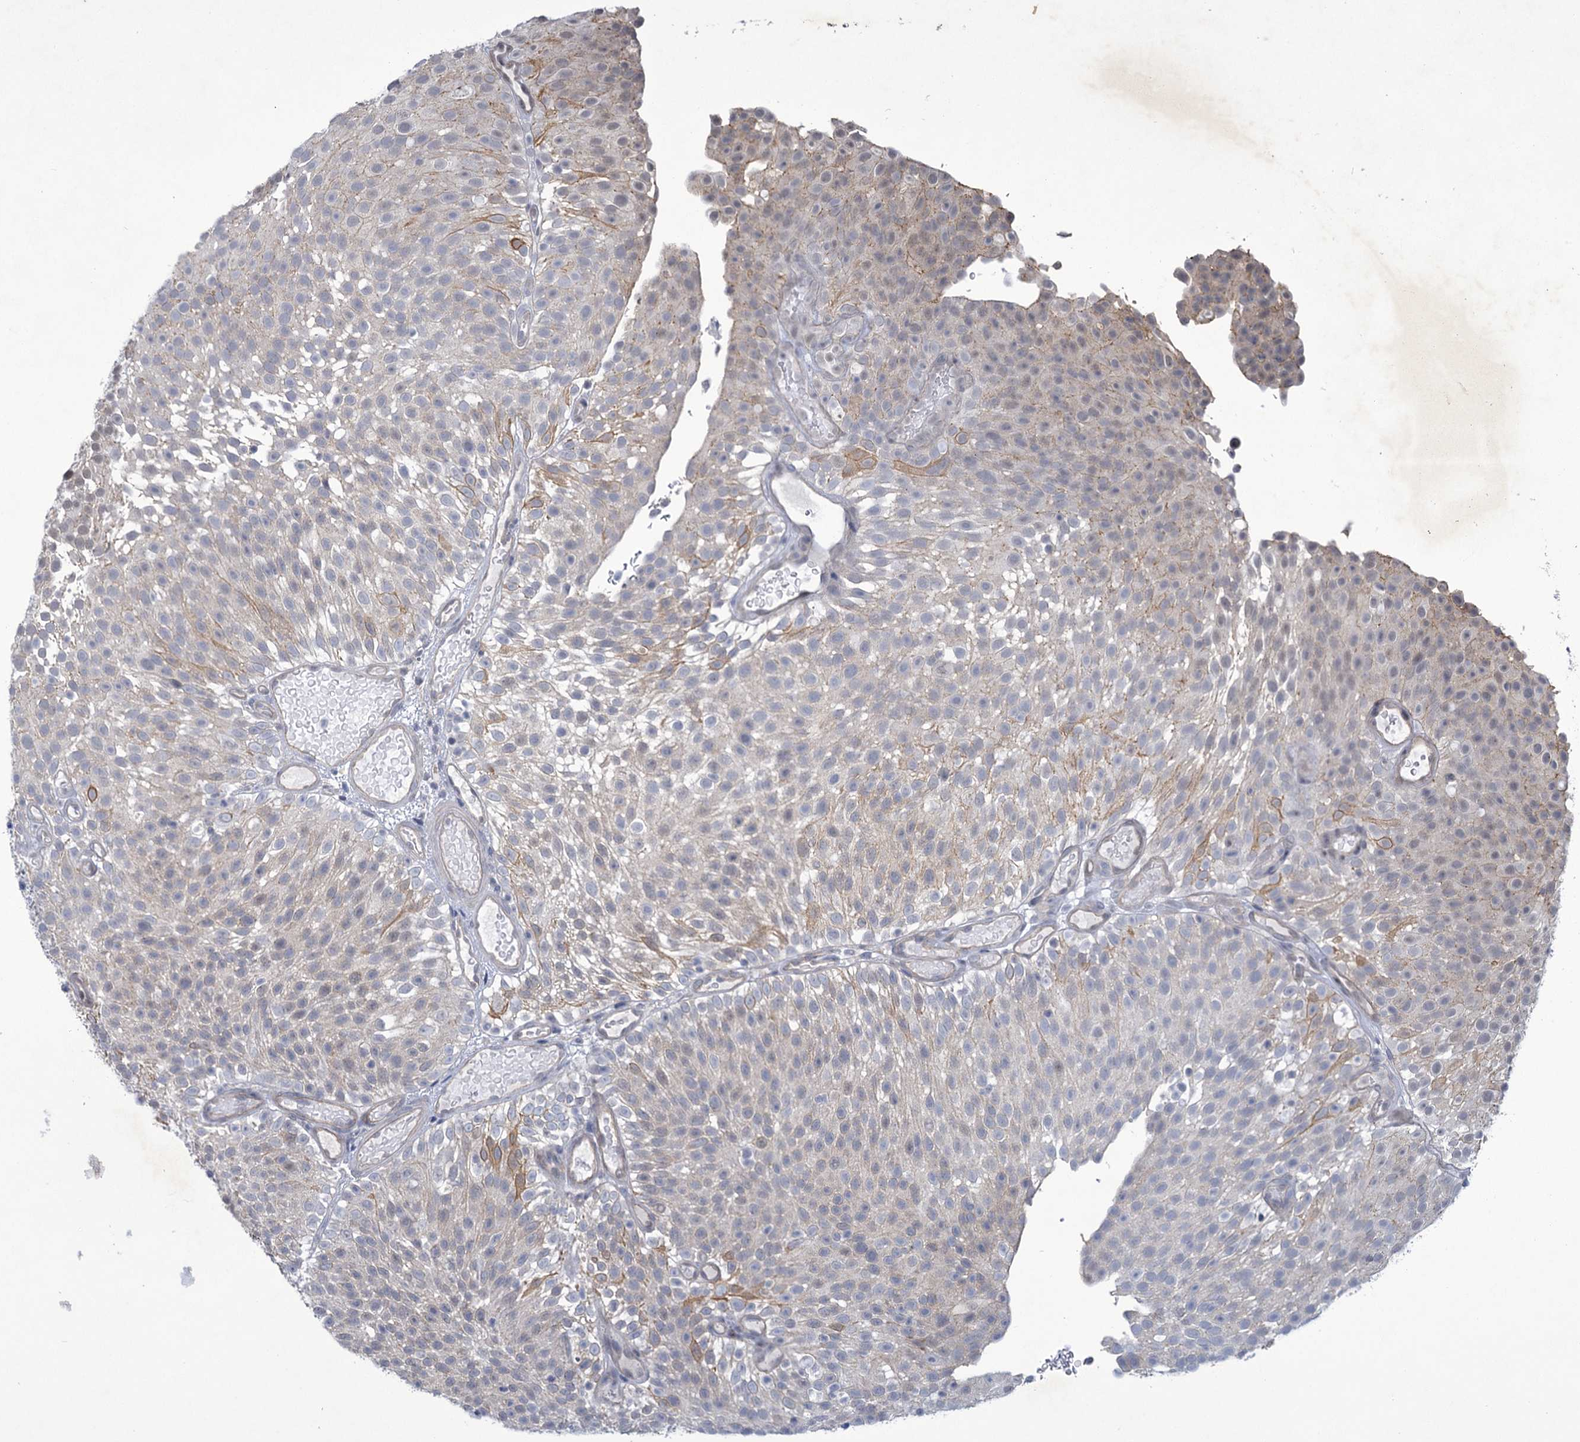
{"staining": {"intensity": "moderate", "quantity": "<25%", "location": "cytoplasmic/membranous"}, "tissue": "urothelial cancer", "cell_type": "Tumor cells", "image_type": "cancer", "snomed": [{"axis": "morphology", "description": "Urothelial carcinoma, Low grade"}, {"axis": "topography", "description": "Urinary bladder"}], "caption": "The immunohistochemical stain labels moderate cytoplasmic/membranous expression in tumor cells of urothelial cancer tissue.", "gene": "MBLAC2", "patient": {"sex": "male", "age": 78}}